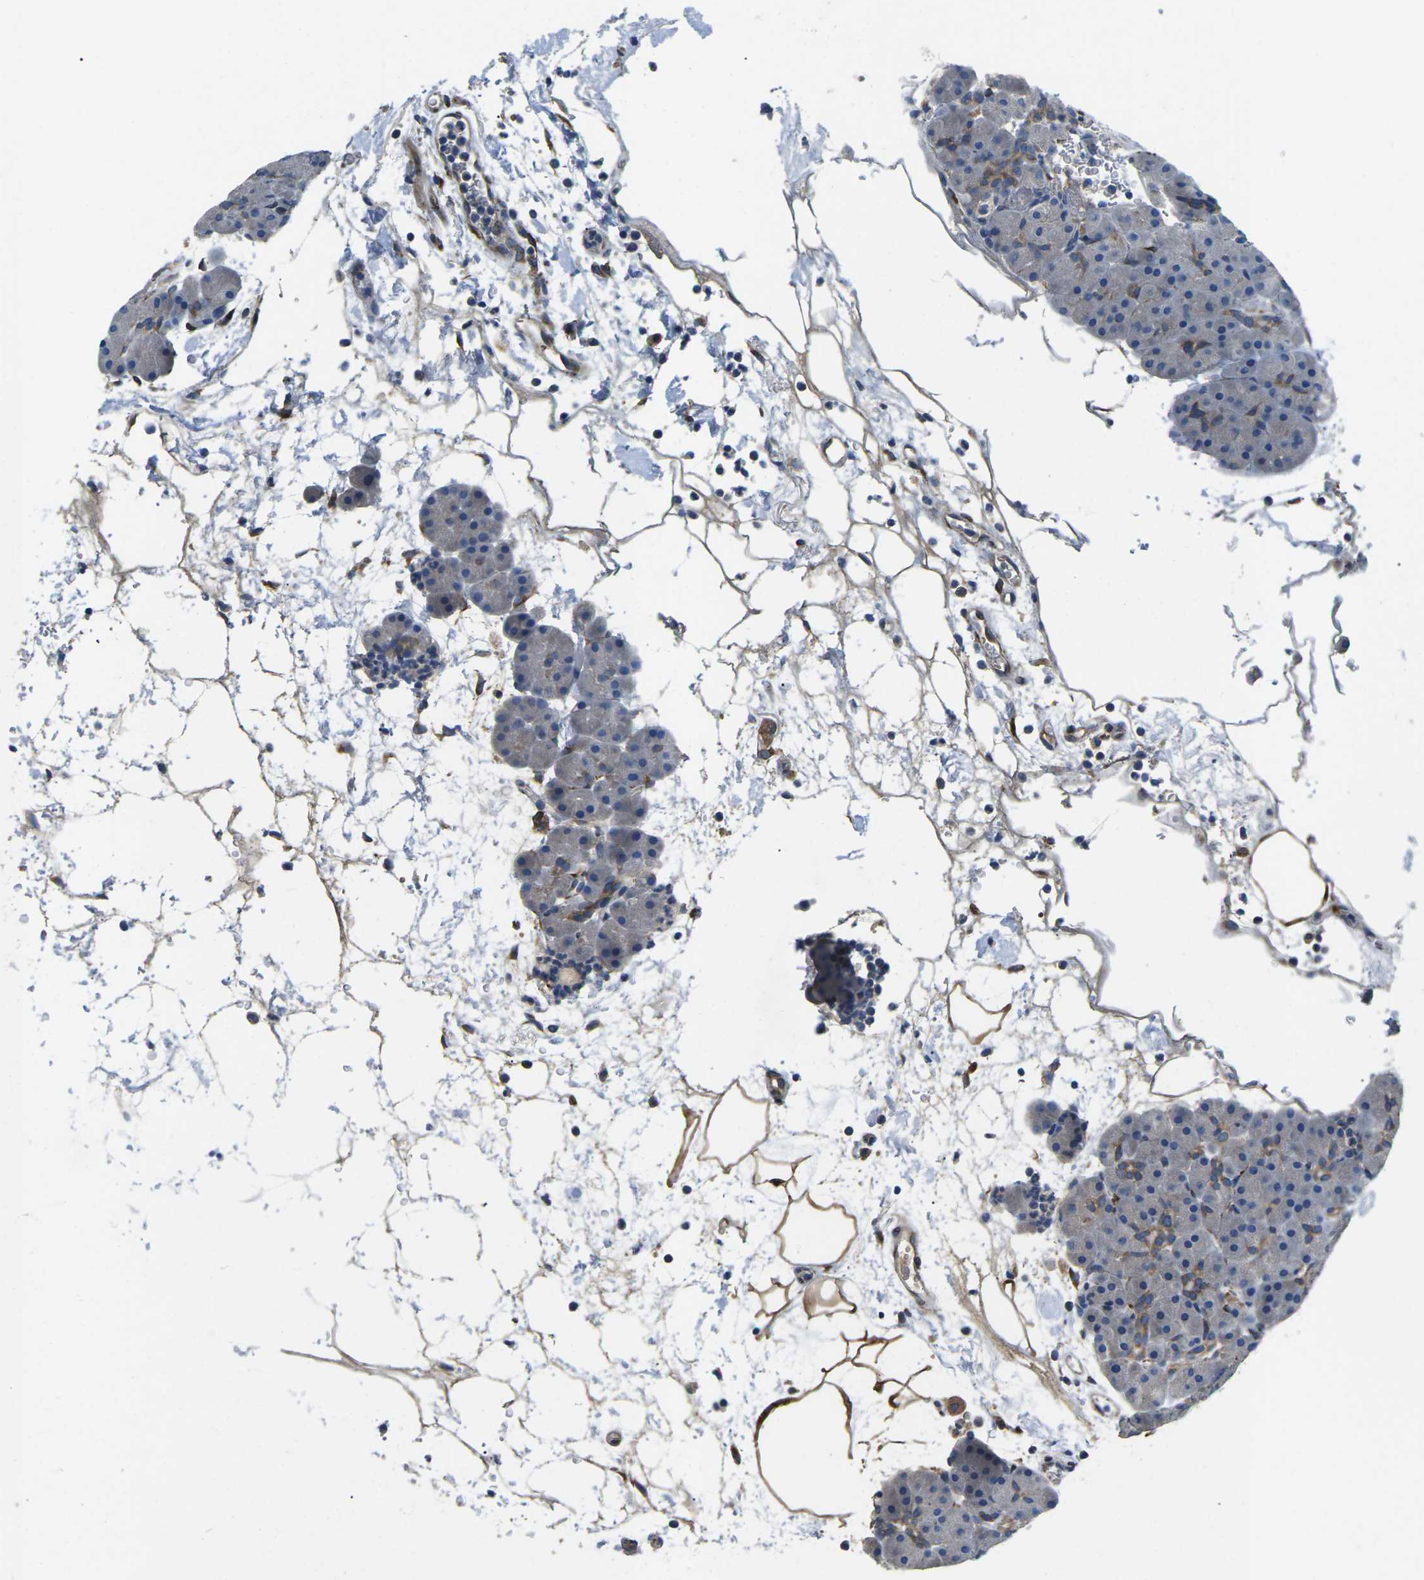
{"staining": {"intensity": "moderate", "quantity": "<25%", "location": "cytoplasmic/membranous"}, "tissue": "pancreas", "cell_type": "Exocrine glandular cells", "image_type": "normal", "snomed": [{"axis": "morphology", "description": "Normal tissue, NOS"}, {"axis": "topography", "description": "Pancreas"}], "caption": "Protein positivity by immunohistochemistry (IHC) shows moderate cytoplasmic/membranous positivity in about <25% of exocrine glandular cells in normal pancreas.", "gene": "PDZD8", "patient": {"sex": "male", "age": 66}}